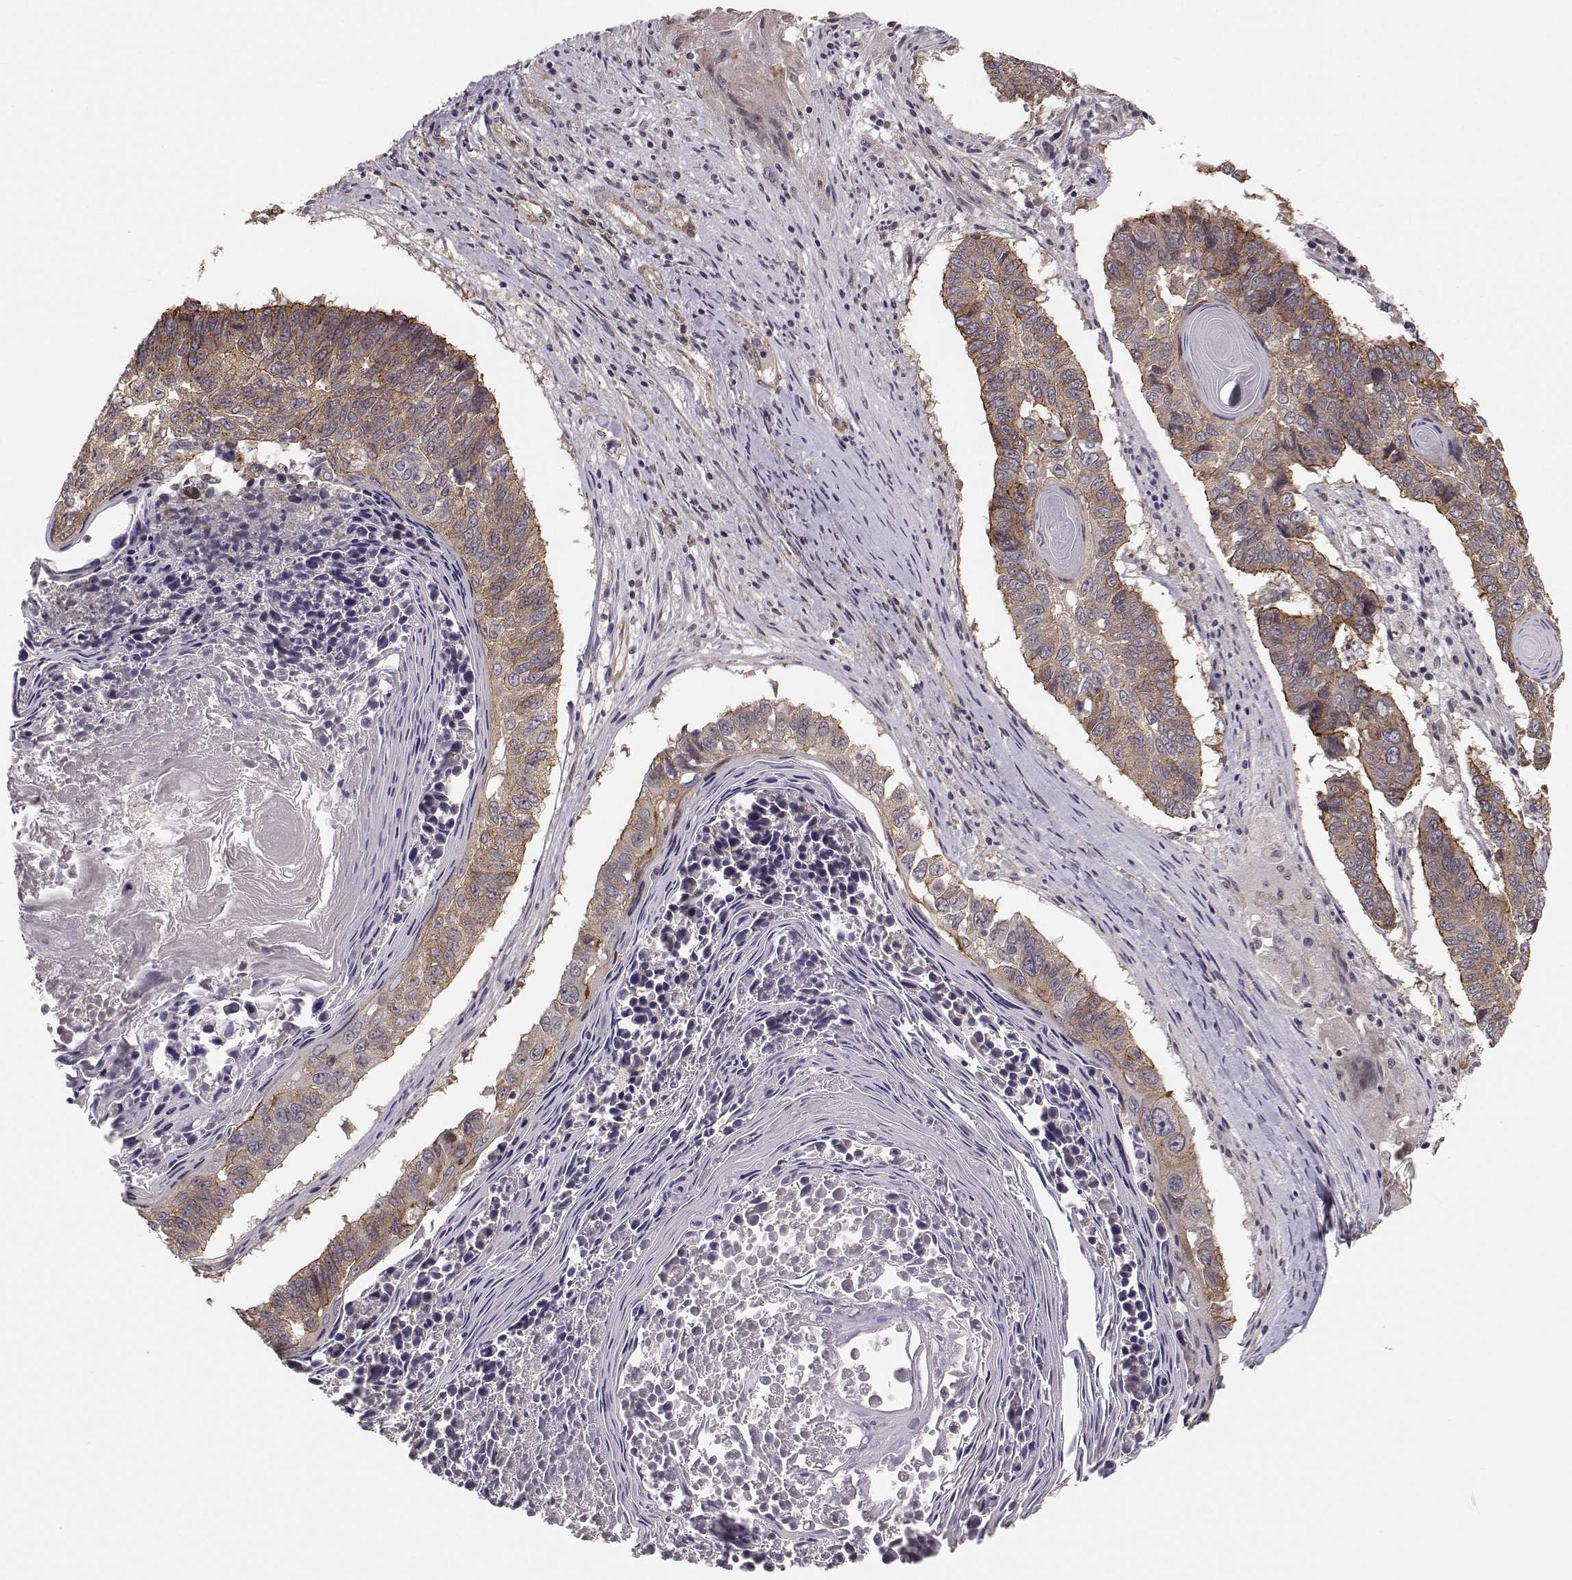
{"staining": {"intensity": "moderate", "quantity": "25%-75%", "location": "cytoplasmic/membranous"}, "tissue": "lung cancer", "cell_type": "Tumor cells", "image_type": "cancer", "snomed": [{"axis": "morphology", "description": "Squamous cell carcinoma, NOS"}, {"axis": "topography", "description": "Lung"}], "caption": "The micrograph displays immunohistochemical staining of squamous cell carcinoma (lung). There is moderate cytoplasmic/membranous positivity is present in approximately 25%-75% of tumor cells.", "gene": "PLEKHG3", "patient": {"sex": "male", "age": 73}}